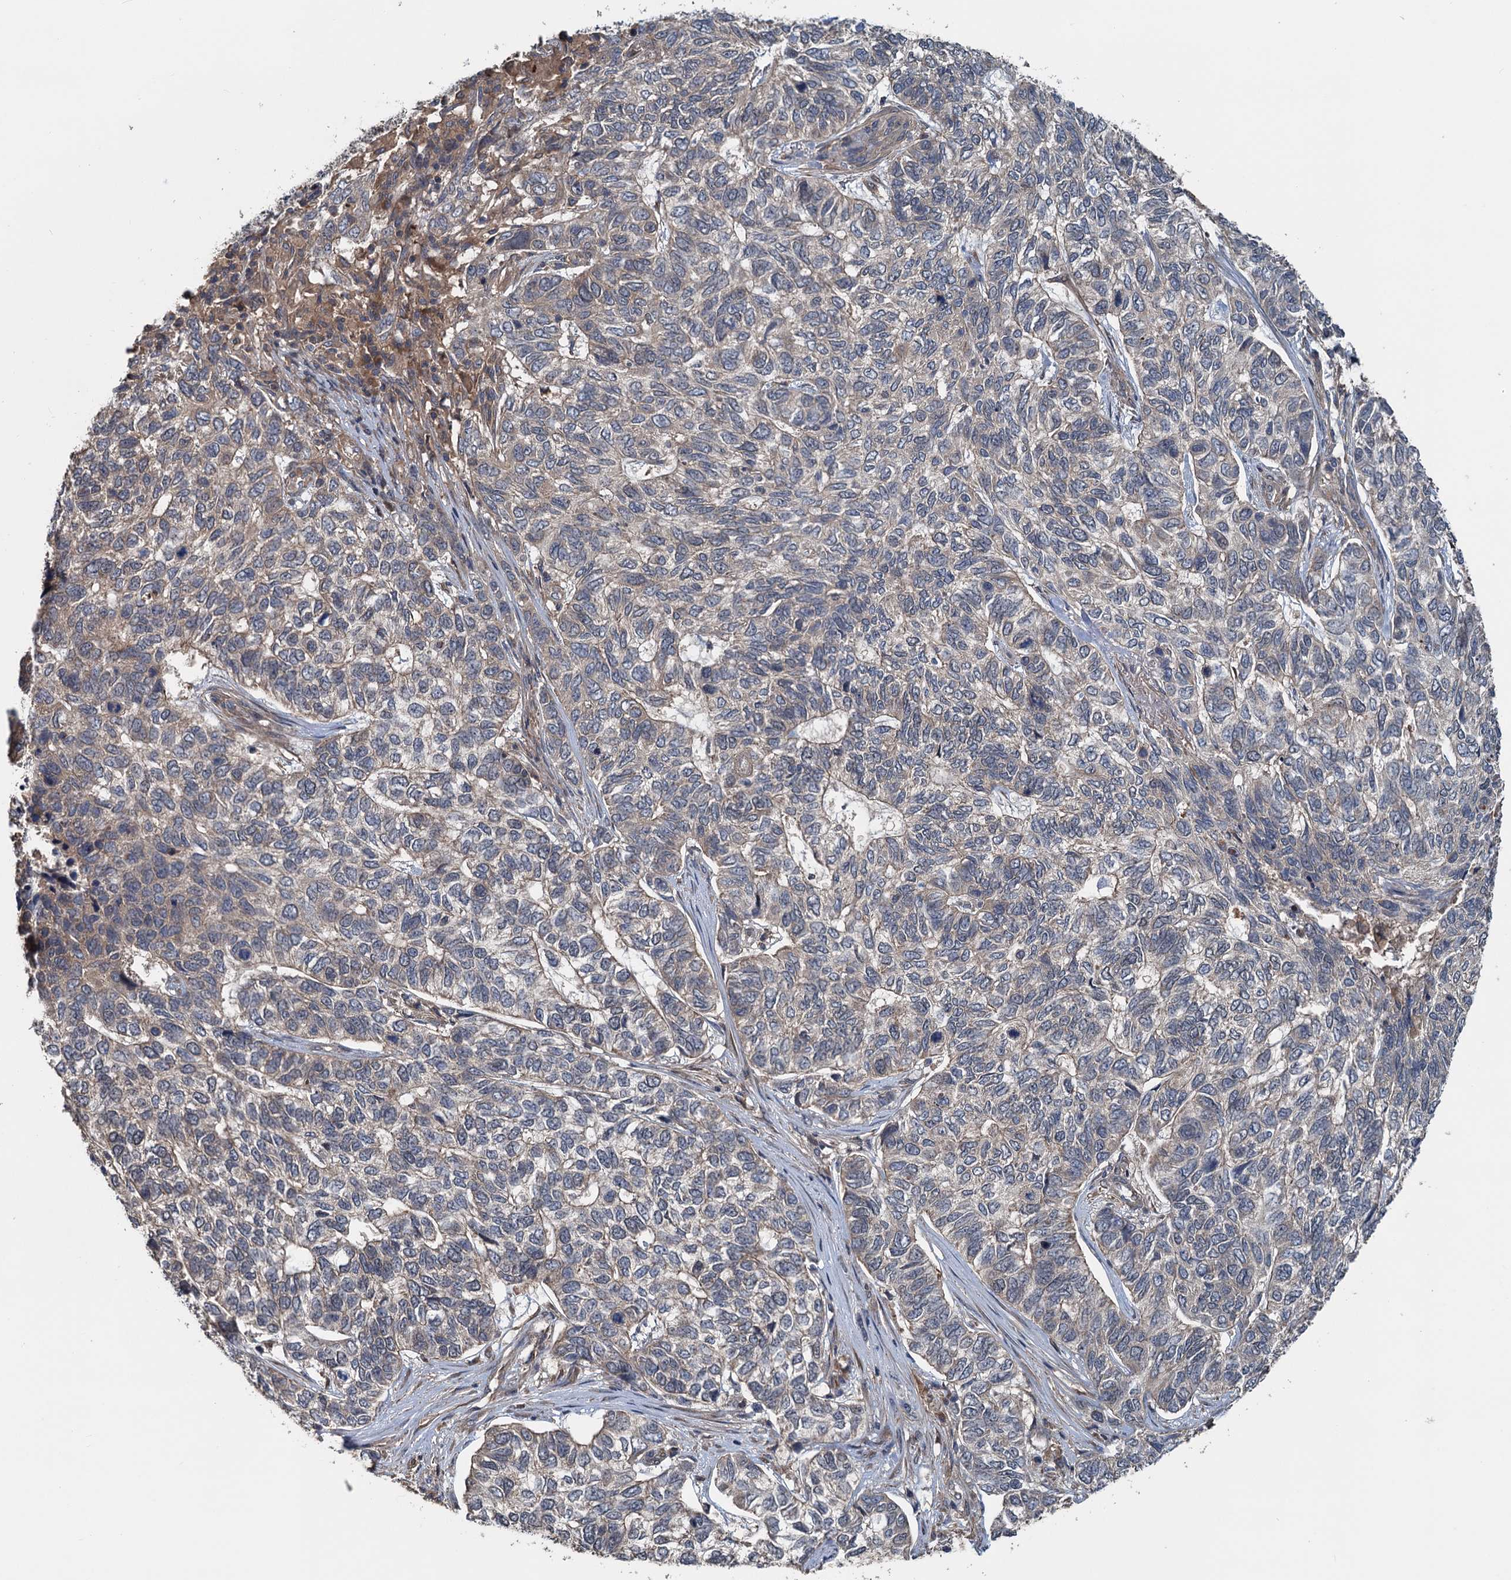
{"staining": {"intensity": "negative", "quantity": "none", "location": "none"}, "tissue": "skin cancer", "cell_type": "Tumor cells", "image_type": "cancer", "snomed": [{"axis": "morphology", "description": "Basal cell carcinoma"}, {"axis": "topography", "description": "Skin"}], "caption": "A high-resolution histopathology image shows IHC staining of basal cell carcinoma (skin), which reveals no significant staining in tumor cells.", "gene": "TEDC1", "patient": {"sex": "female", "age": 65}}